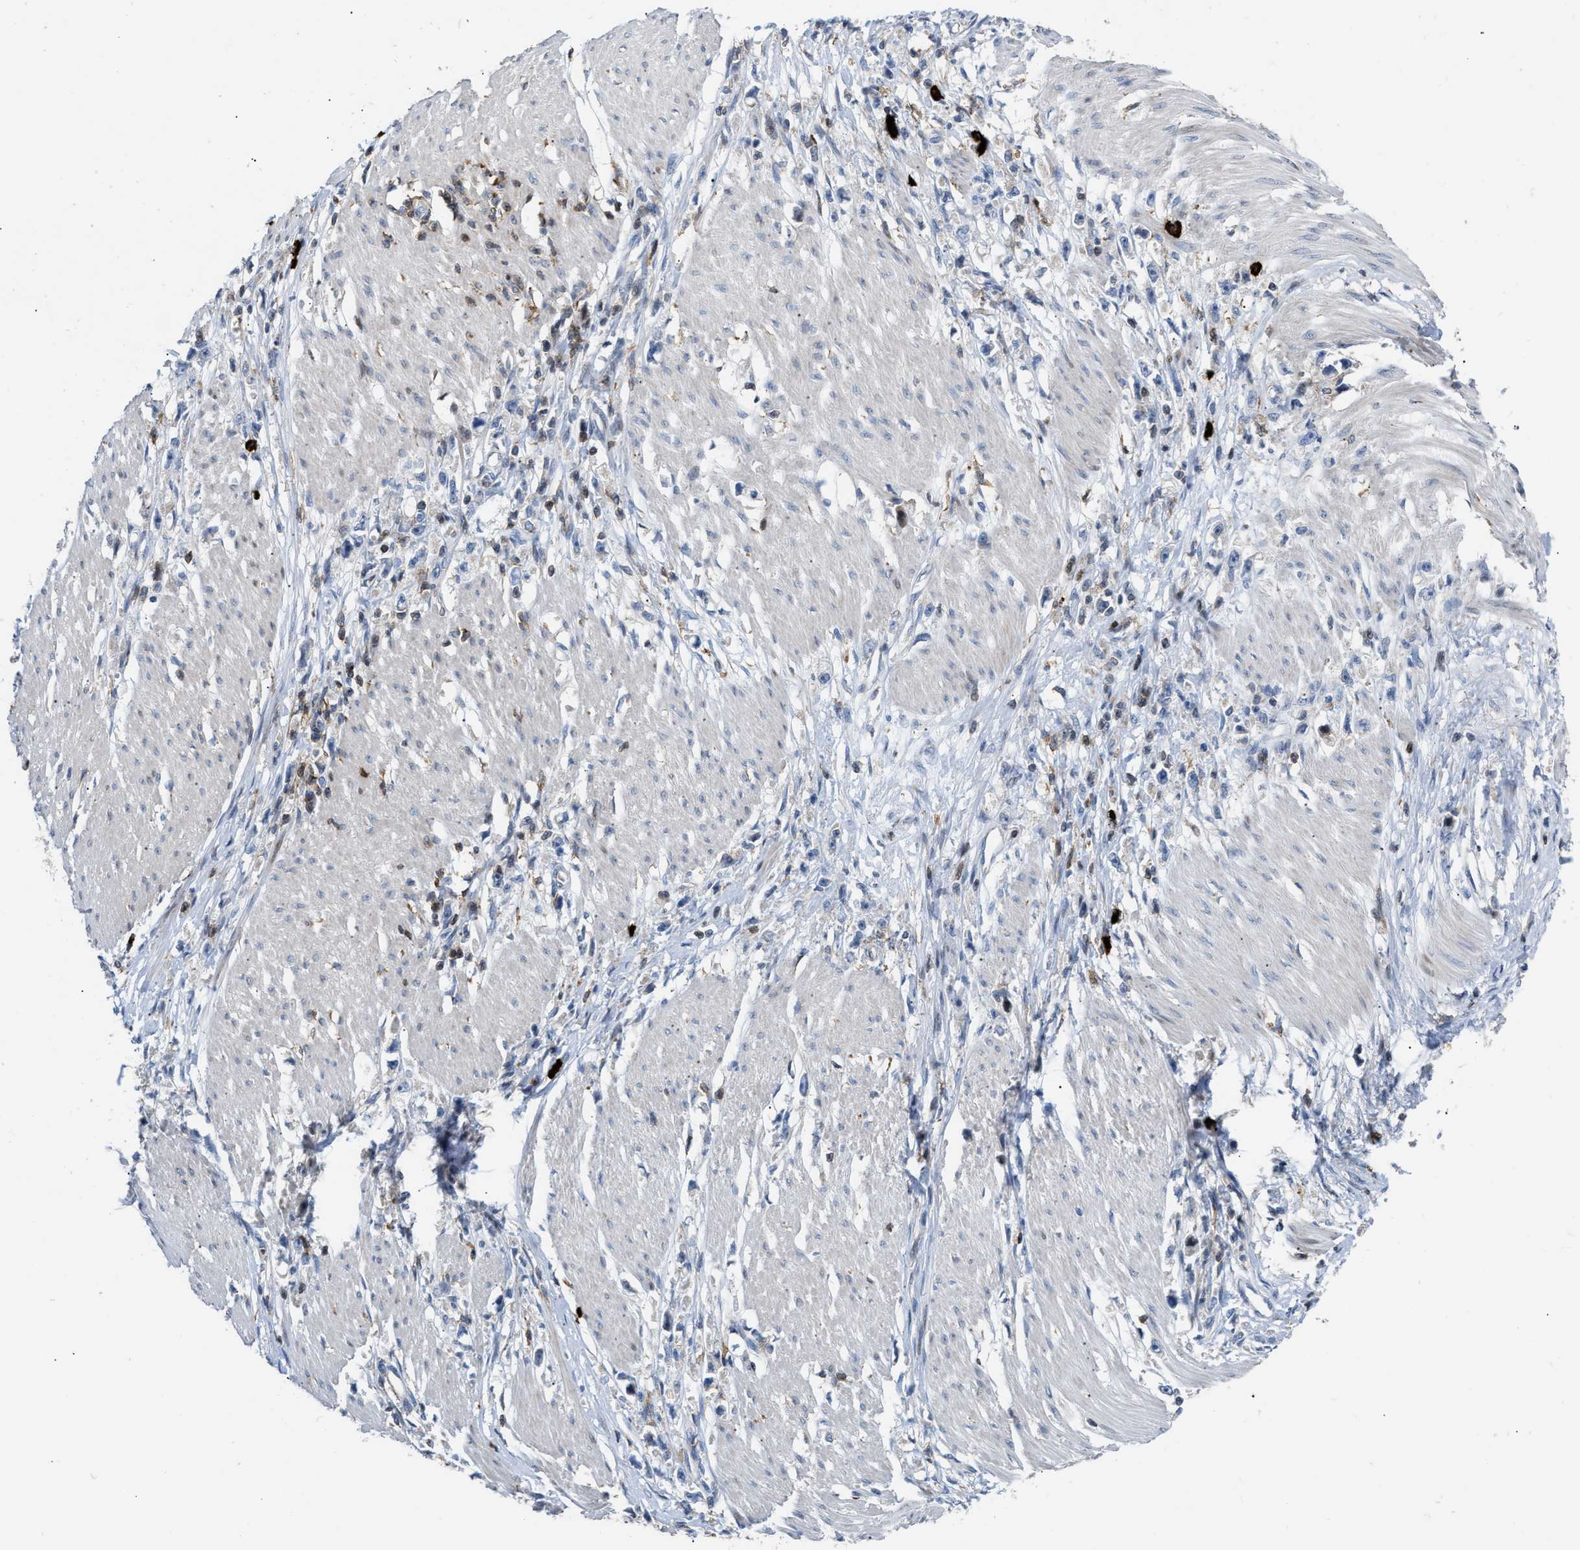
{"staining": {"intensity": "negative", "quantity": "none", "location": "none"}, "tissue": "stomach cancer", "cell_type": "Tumor cells", "image_type": "cancer", "snomed": [{"axis": "morphology", "description": "Adenocarcinoma, NOS"}, {"axis": "topography", "description": "Stomach"}], "caption": "The histopathology image exhibits no significant positivity in tumor cells of stomach cancer (adenocarcinoma).", "gene": "ATP9A", "patient": {"sex": "female", "age": 59}}